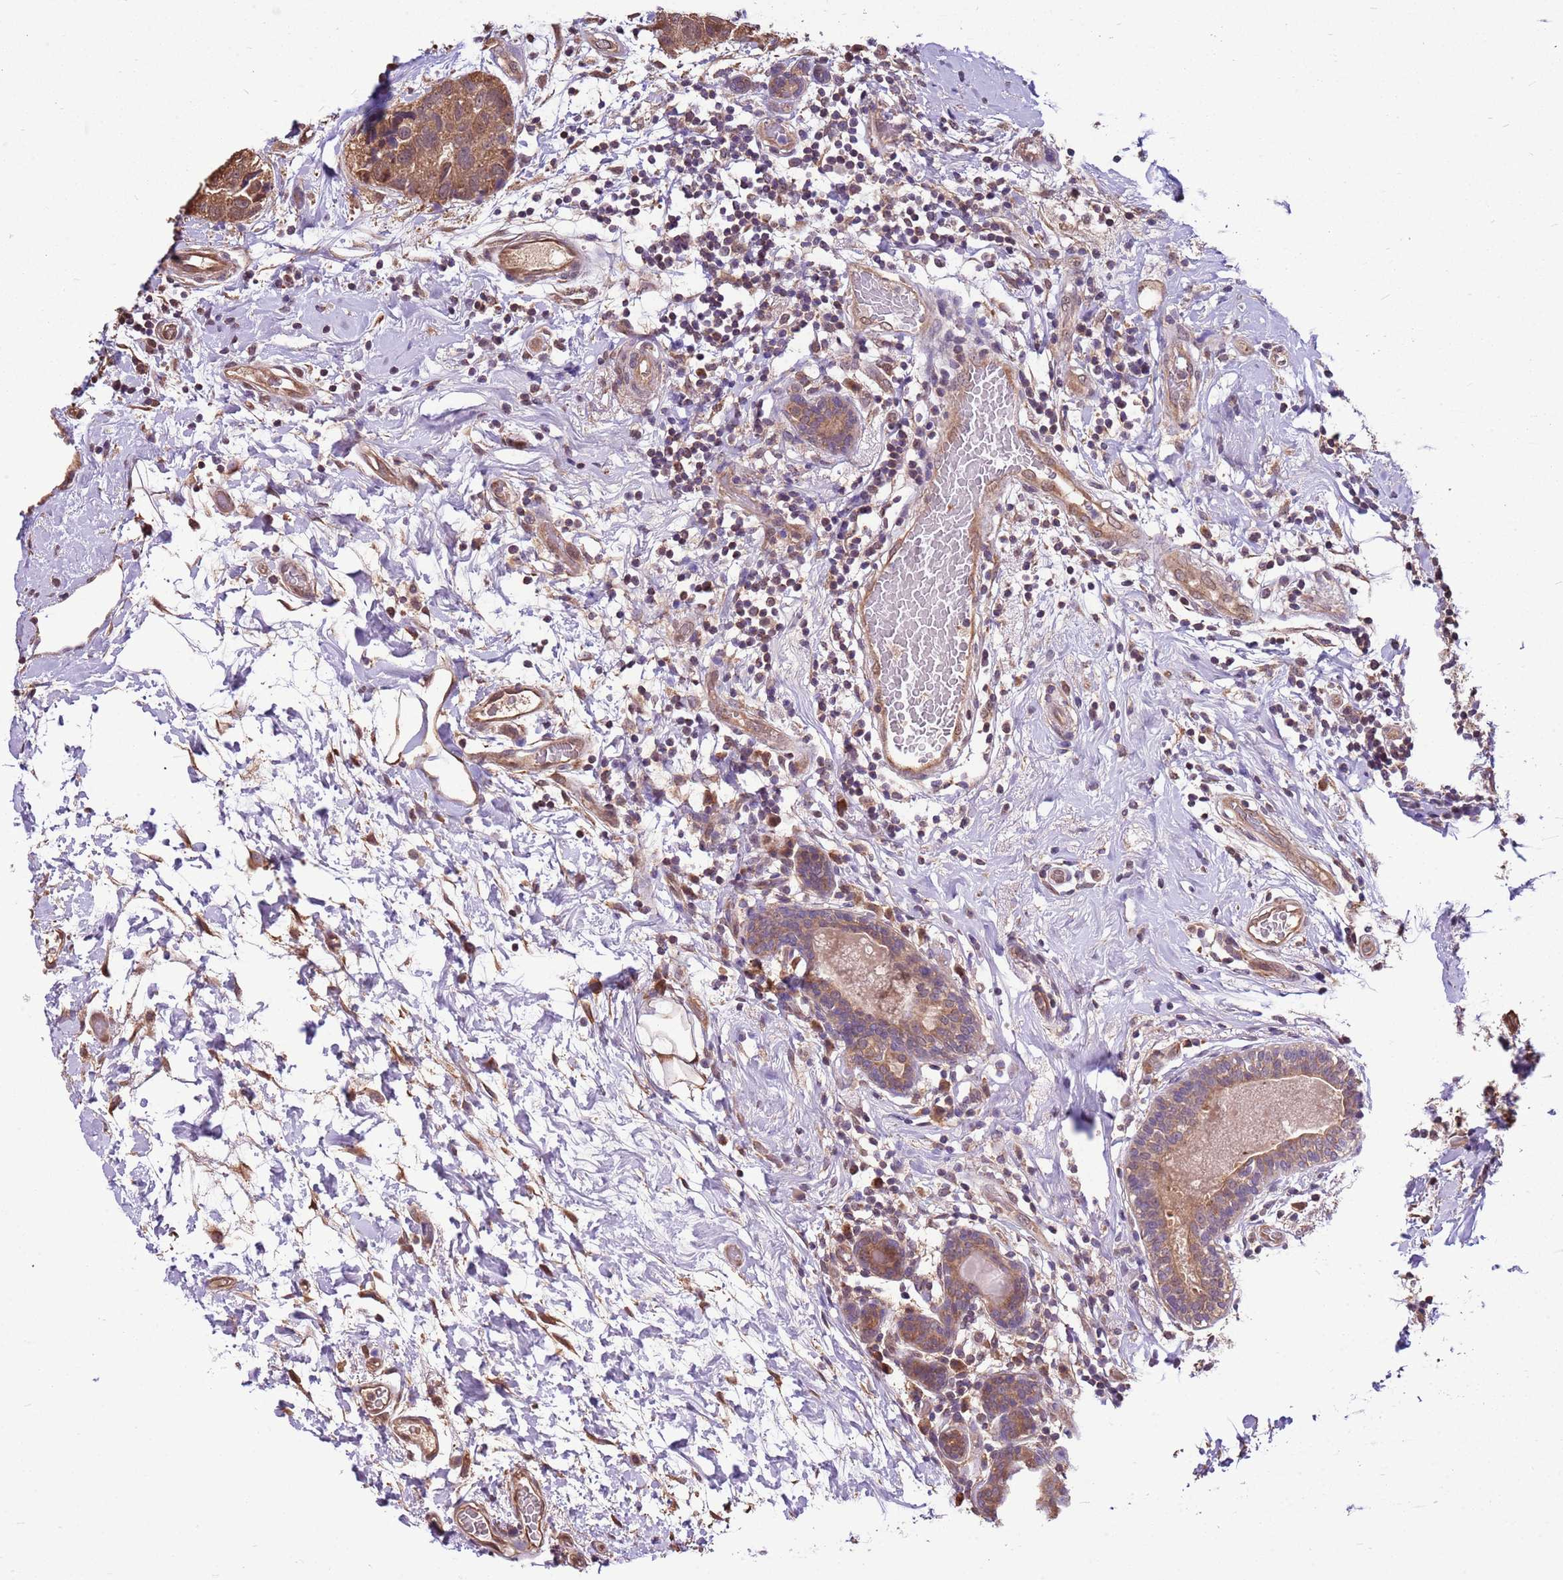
{"staining": {"intensity": "moderate", "quantity": ">75%", "location": "cytoplasmic/membranous"}, "tissue": "breast cancer", "cell_type": "Tumor cells", "image_type": "cancer", "snomed": [{"axis": "morphology", "description": "Duct carcinoma"}, {"axis": "topography", "description": "Breast"}], "caption": "Moderate cytoplasmic/membranous positivity for a protein is identified in about >75% of tumor cells of breast cancer (intraductal carcinoma) using IHC.", "gene": "BBS5", "patient": {"sex": "female", "age": 62}}